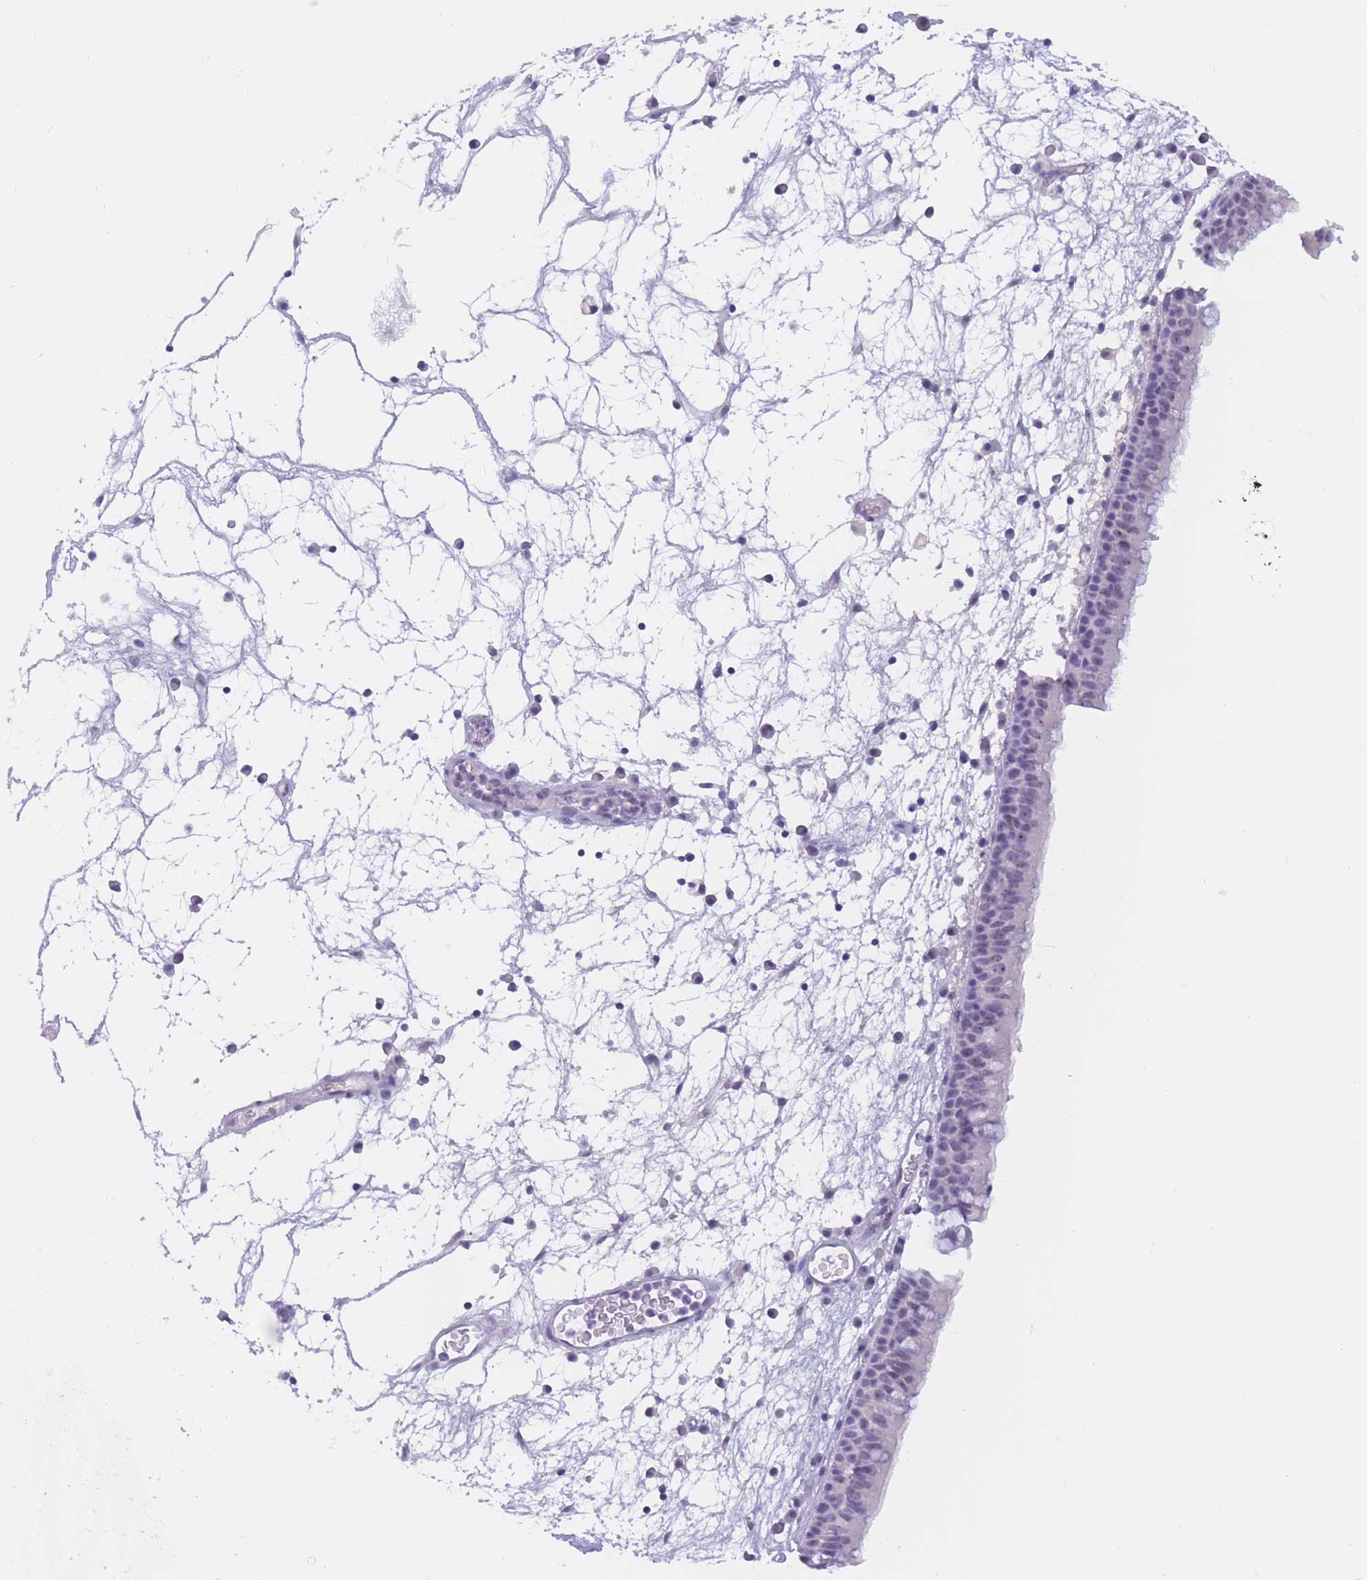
{"staining": {"intensity": "negative", "quantity": "none", "location": "none"}, "tissue": "nasopharynx", "cell_type": "Respiratory epithelial cells", "image_type": "normal", "snomed": [{"axis": "morphology", "description": "Normal tissue, NOS"}, {"axis": "morphology", "description": "Inflammation, NOS"}, {"axis": "morphology", "description": "Malignant melanoma, Metastatic site"}, {"axis": "topography", "description": "Nasopharynx"}], "caption": "The photomicrograph shows no significant staining in respiratory epithelial cells of nasopharynx.", "gene": "BOP1", "patient": {"sex": "male", "age": 70}}